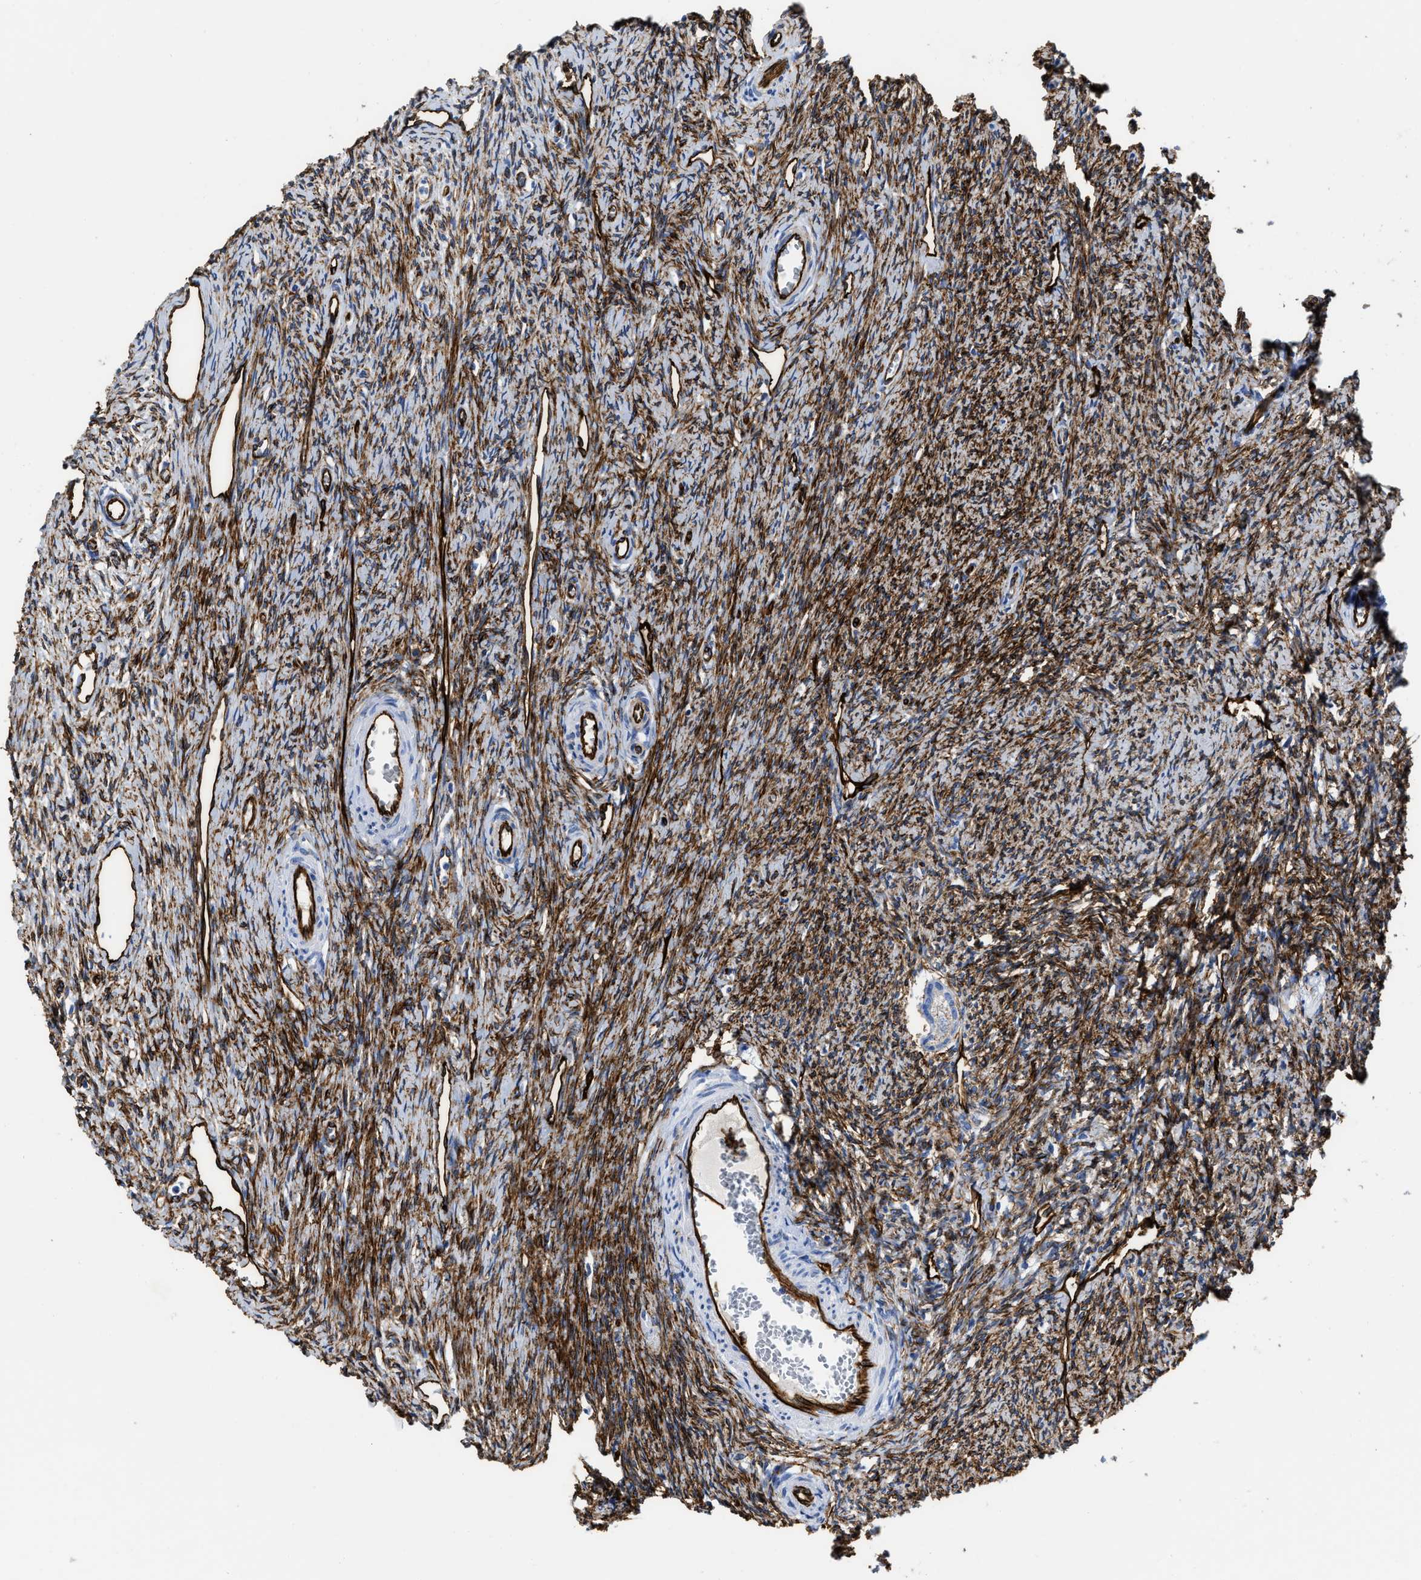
{"staining": {"intensity": "weak", "quantity": ">75%", "location": "cytoplasmic/membranous"}, "tissue": "ovary", "cell_type": "Follicle cells", "image_type": "normal", "snomed": [{"axis": "morphology", "description": "Normal tissue, NOS"}, {"axis": "topography", "description": "Ovary"}], "caption": "Brown immunohistochemical staining in benign ovary exhibits weak cytoplasmic/membranous expression in approximately >75% of follicle cells.", "gene": "TVP23B", "patient": {"sex": "female", "age": 33}}